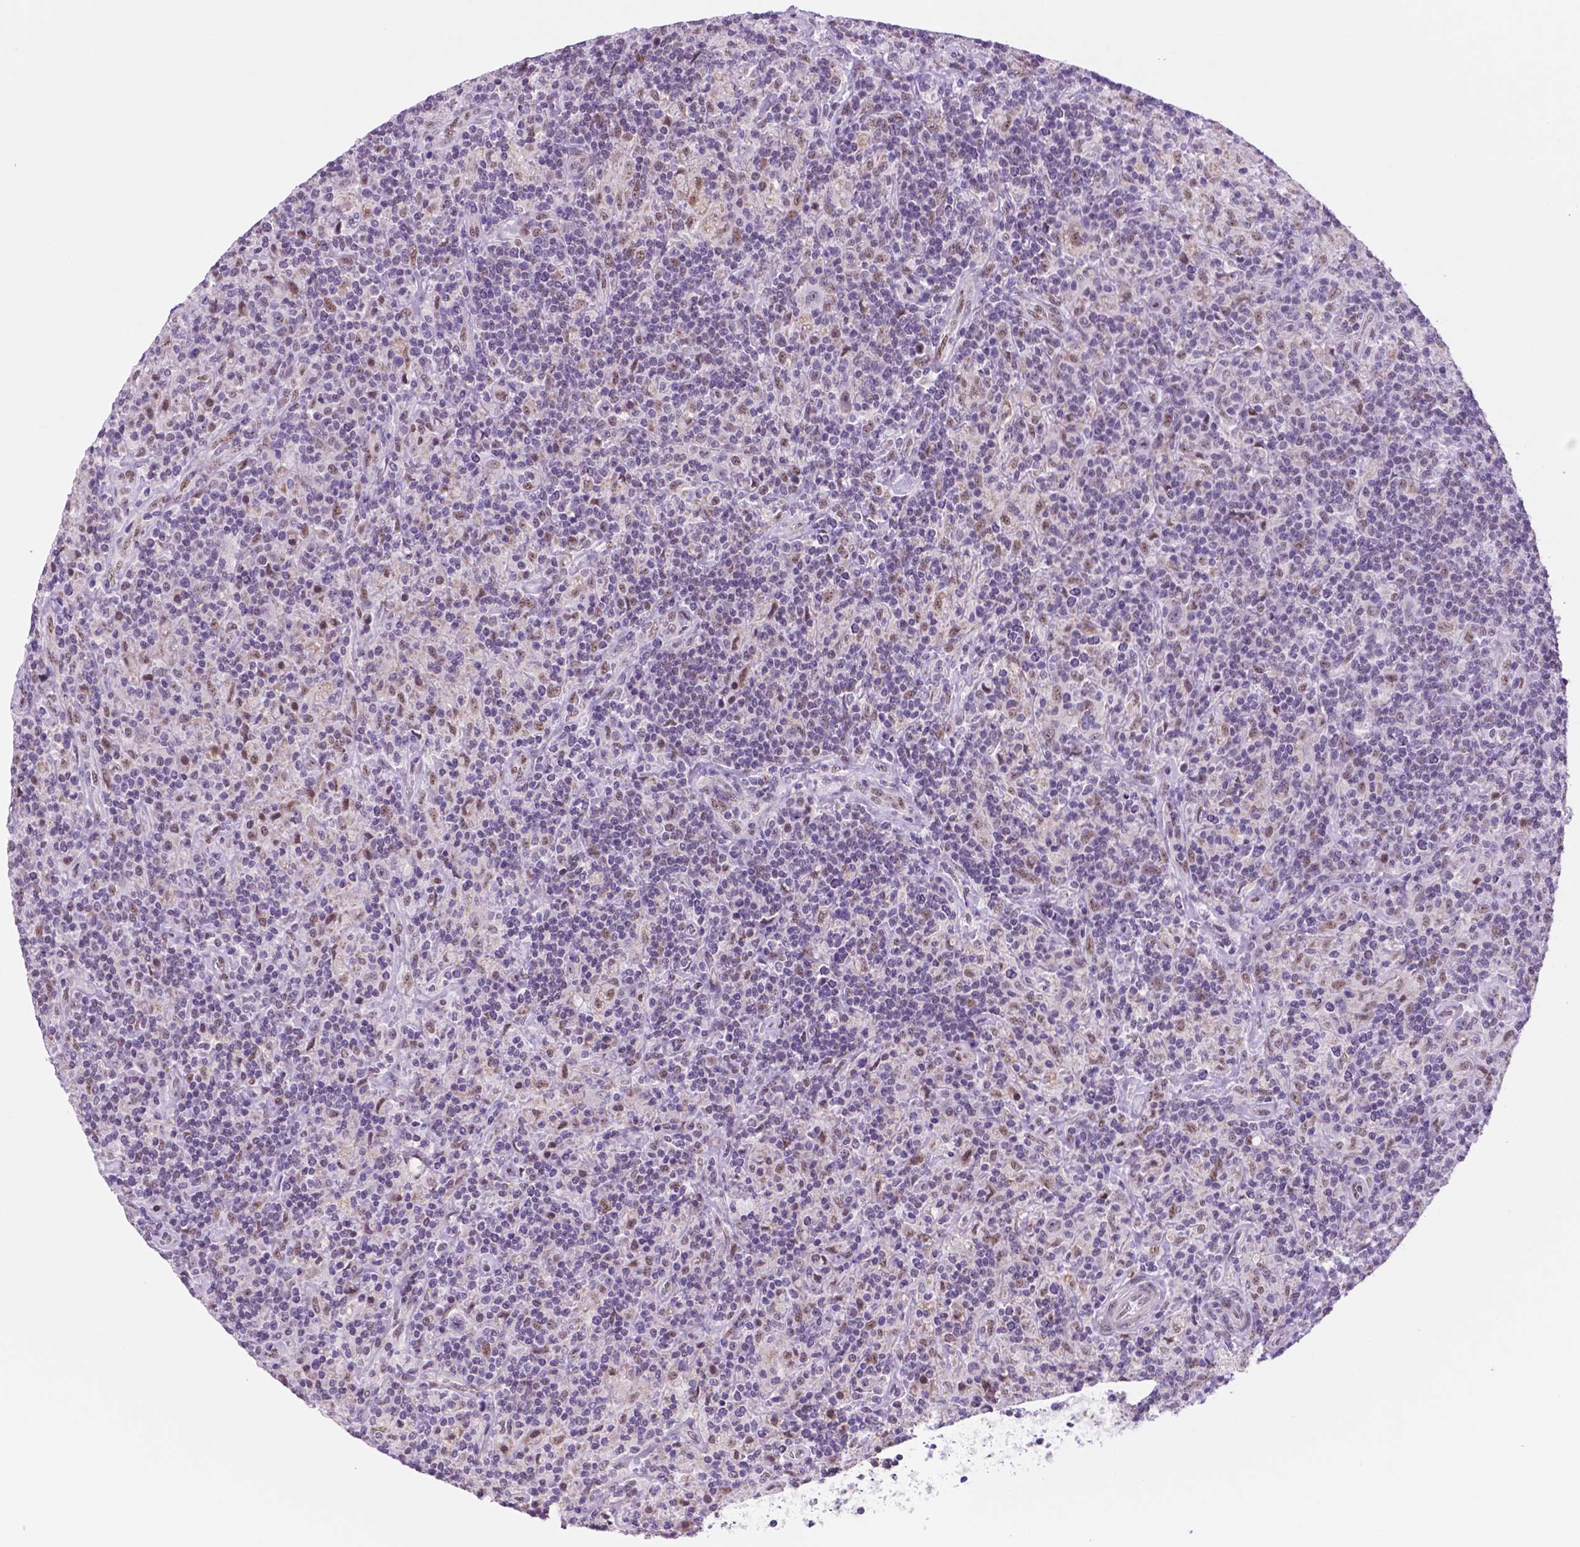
{"staining": {"intensity": "negative", "quantity": "none", "location": "none"}, "tissue": "lymphoma", "cell_type": "Tumor cells", "image_type": "cancer", "snomed": [{"axis": "morphology", "description": "Hodgkin's disease, NOS"}, {"axis": "topography", "description": "Lymph node"}], "caption": "DAB immunohistochemical staining of lymphoma reveals no significant expression in tumor cells.", "gene": "C18orf21", "patient": {"sex": "male", "age": 70}}